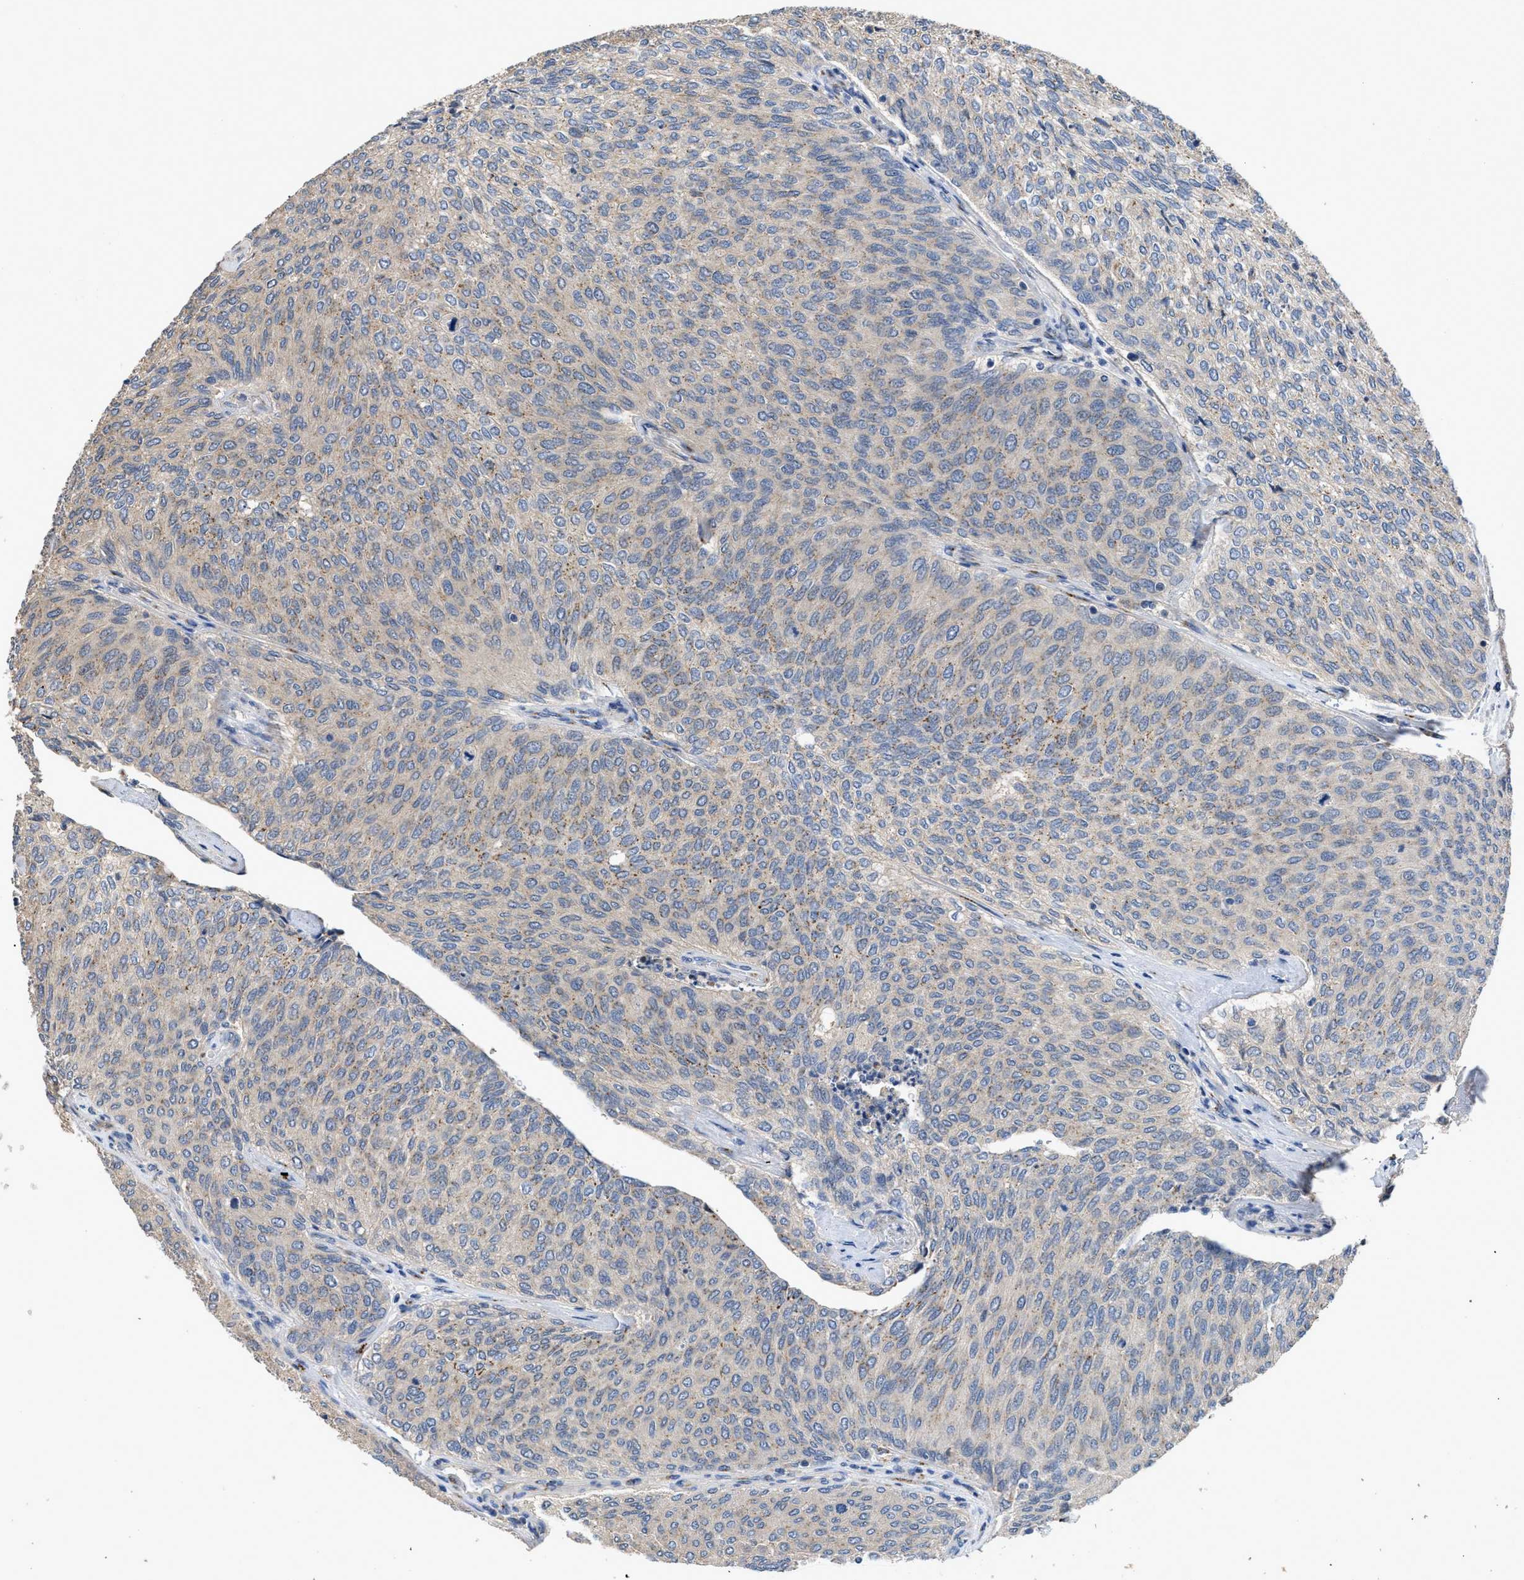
{"staining": {"intensity": "negative", "quantity": "none", "location": "none"}, "tissue": "urothelial cancer", "cell_type": "Tumor cells", "image_type": "cancer", "snomed": [{"axis": "morphology", "description": "Urothelial carcinoma, Low grade"}, {"axis": "topography", "description": "Urinary bladder"}], "caption": "Low-grade urothelial carcinoma stained for a protein using immunohistochemistry (IHC) demonstrates no staining tumor cells.", "gene": "SIK2", "patient": {"sex": "female", "age": 79}}